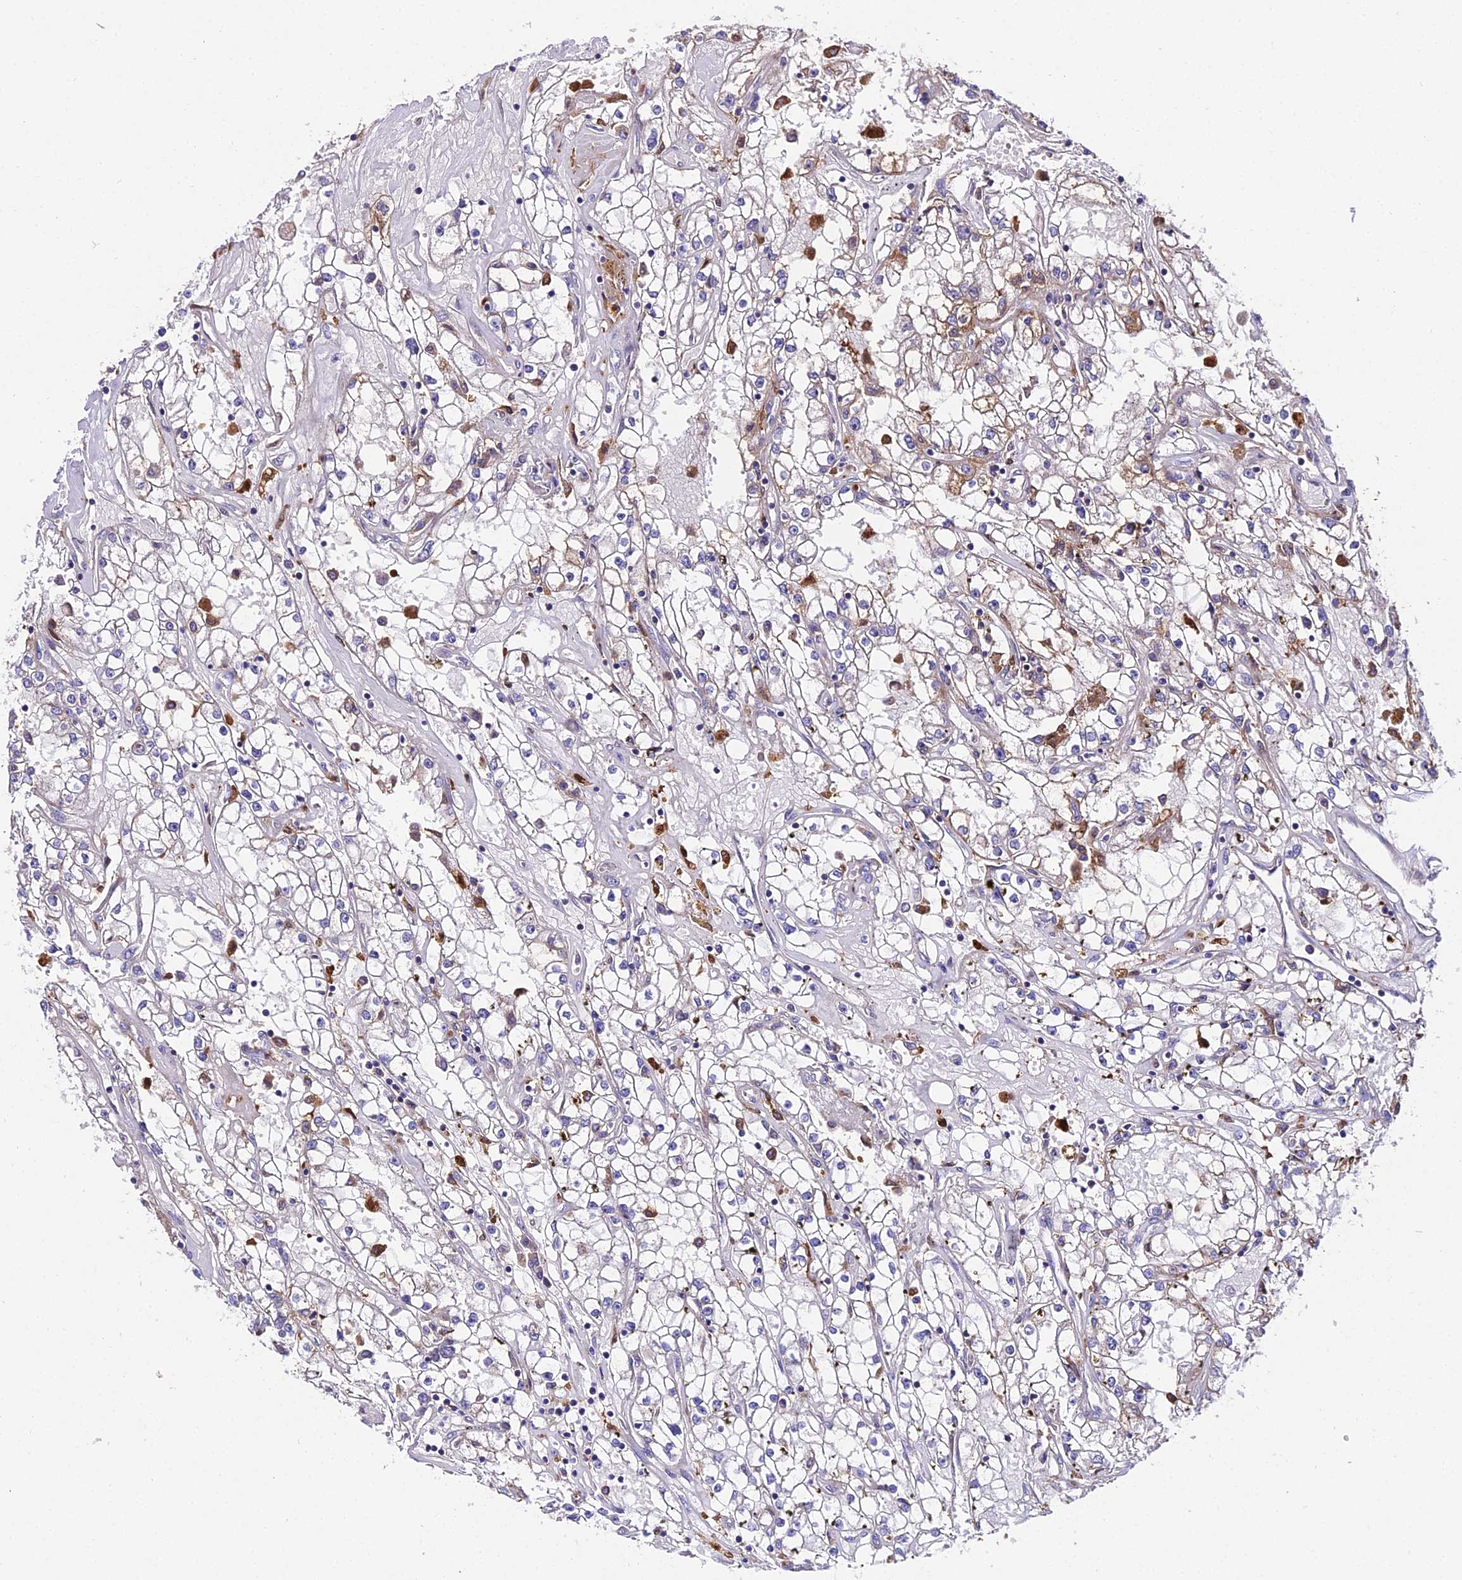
{"staining": {"intensity": "weak", "quantity": "25%-75%", "location": "cytoplasmic/membranous"}, "tissue": "renal cancer", "cell_type": "Tumor cells", "image_type": "cancer", "snomed": [{"axis": "morphology", "description": "Adenocarcinoma, NOS"}, {"axis": "topography", "description": "Kidney"}], "caption": "Immunohistochemistry of renal adenocarcinoma exhibits low levels of weak cytoplasmic/membranous expression in about 25%-75% of tumor cells.", "gene": "C2orf69", "patient": {"sex": "male", "age": 56}}